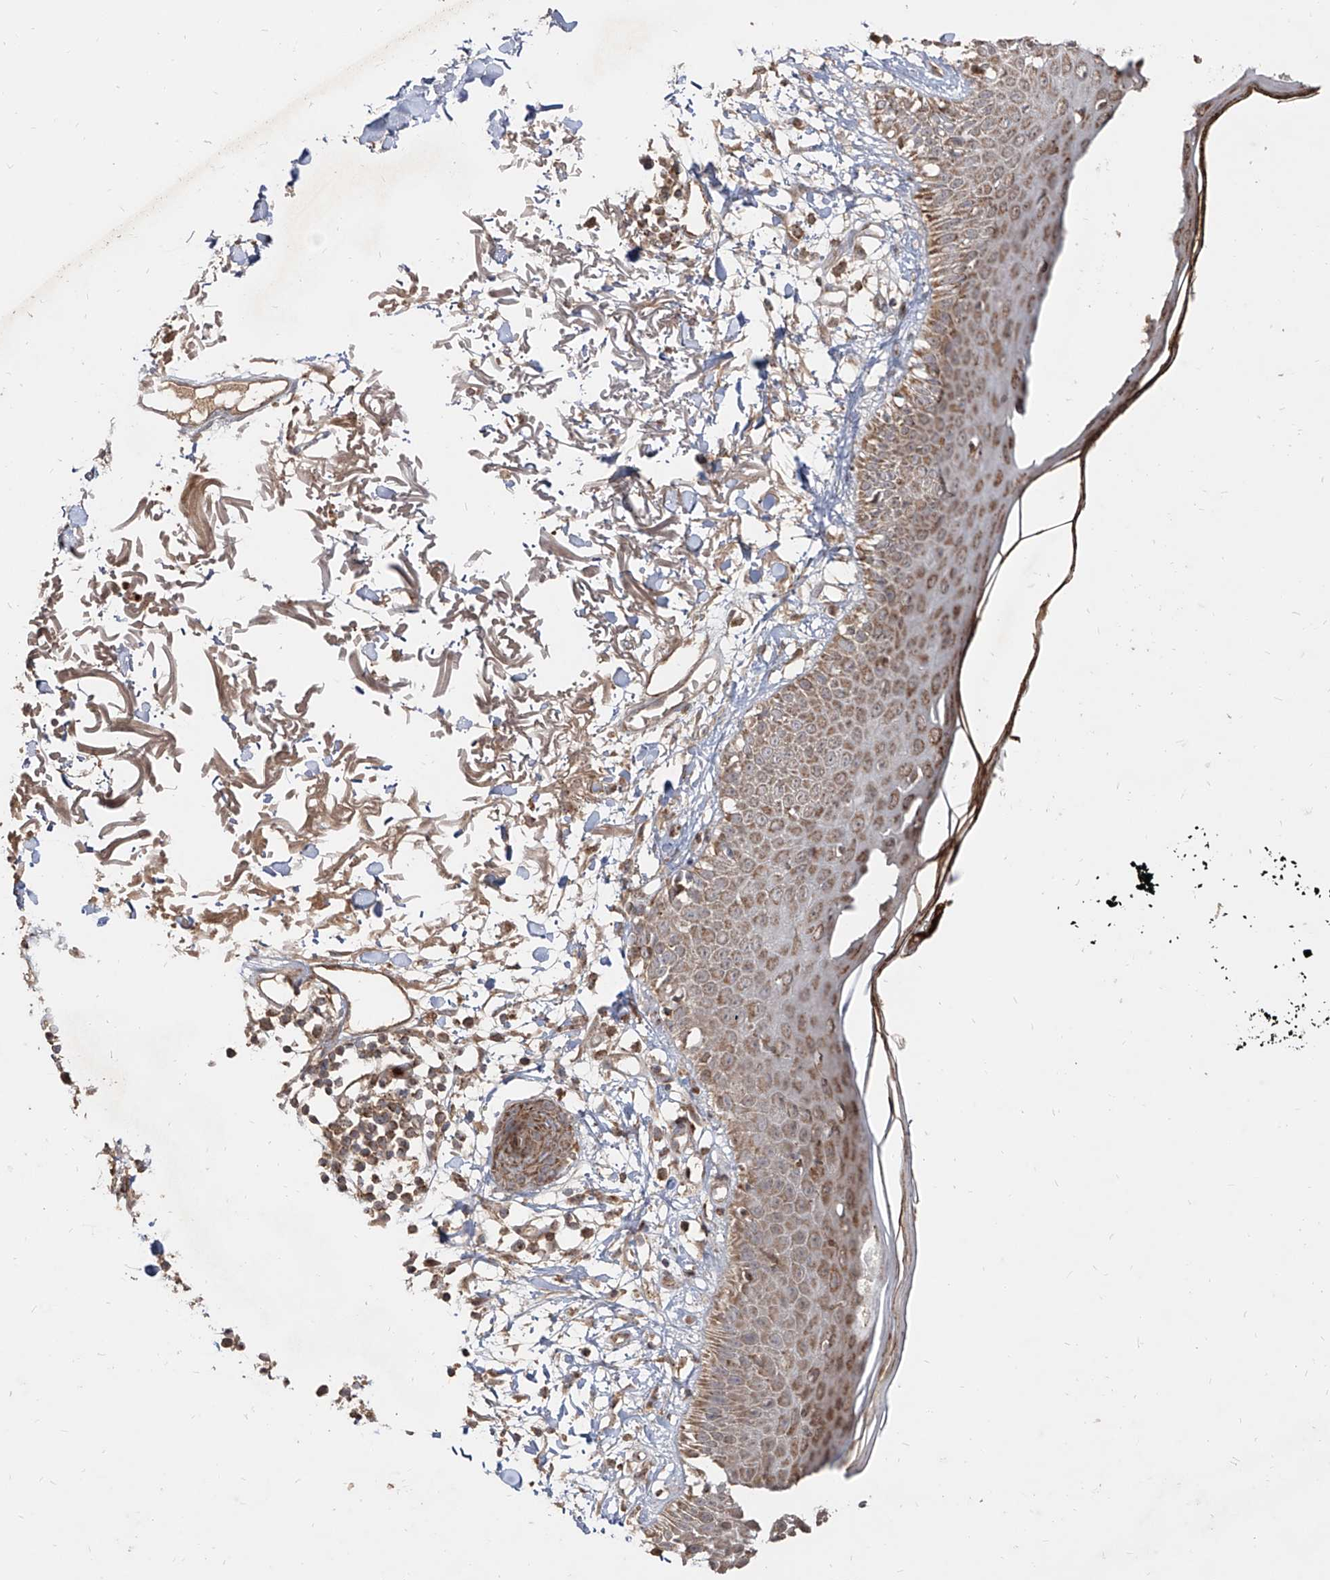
{"staining": {"intensity": "weak", "quantity": ">75%", "location": "cytoplasmic/membranous"}, "tissue": "skin", "cell_type": "Fibroblasts", "image_type": "normal", "snomed": [{"axis": "morphology", "description": "Normal tissue, NOS"}, {"axis": "morphology", "description": "Squamous cell carcinoma, NOS"}, {"axis": "topography", "description": "Skin"}, {"axis": "topography", "description": "Peripheral nerve tissue"}], "caption": "About >75% of fibroblasts in unremarkable human skin exhibit weak cytoplasmic/membranous protein expression as visualized by brown immunohistochemical staining.", "gene": "AIM2", "patient": {"sex": "male", "age": 83}}